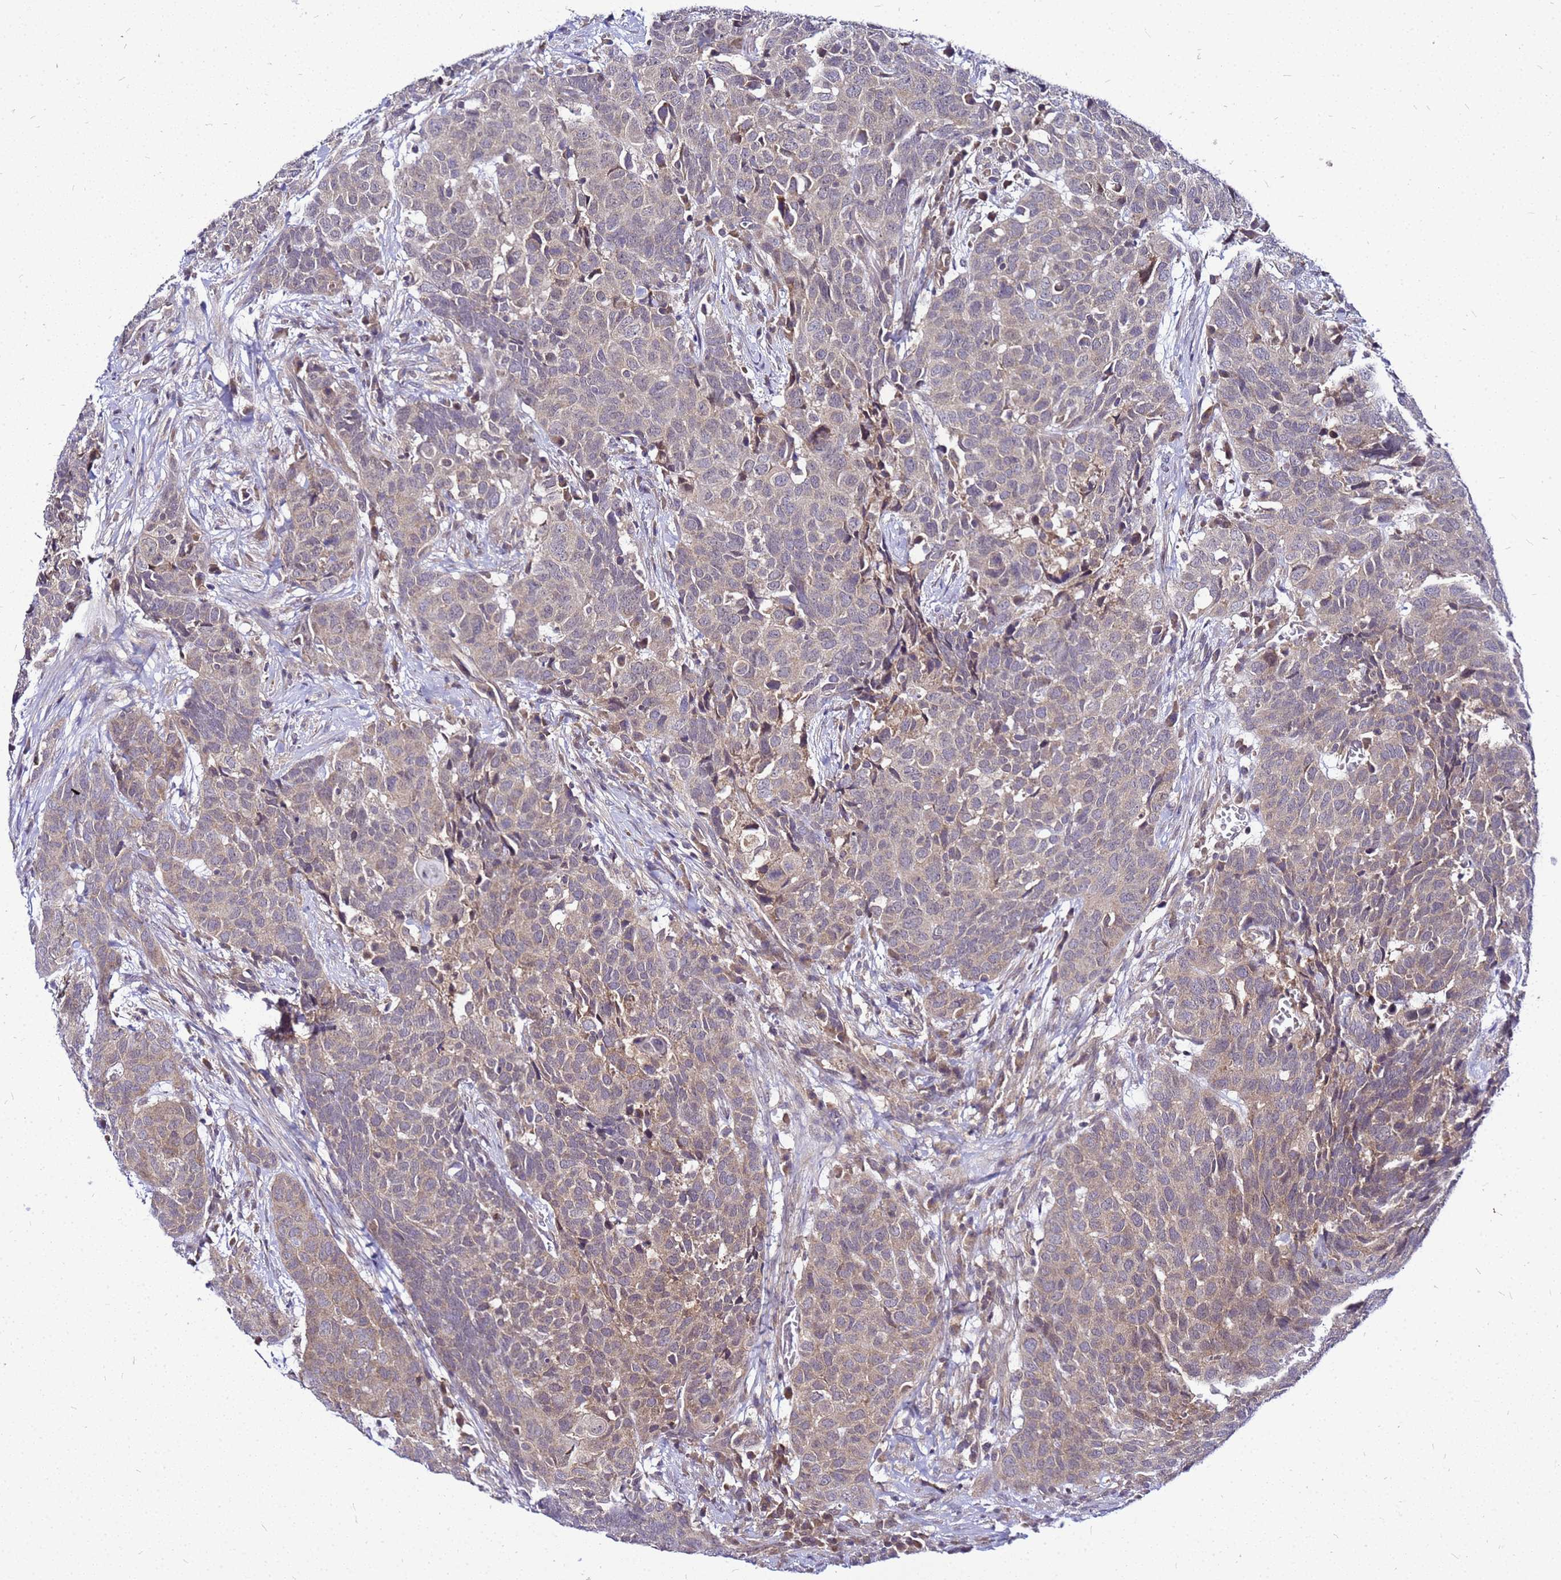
{"staining": {"intensity": "weak", "quantity": "25%-75%", "location": "cytoplasmic/membranous"}, "tissue": "head and neck cancer", "cell_type": "Tumor cells", "image_type": "cancer", "snomed": [{"axis": "morphology", "description": "Squamous cell carcinoma, NOS"}, {"axis": "topography", "description": "Head-Neck"}], "caption": "High-power microscopy captured an immunohistochemistry (IHC) micrograph of head and neck cancer (squamous cell carcinoma), revealing weak cytoplasmic/membranous positivity in about 25%-75% of tumor cells.", "gene": "SAT1", "patient": {"sex": "male", "age": 66}}